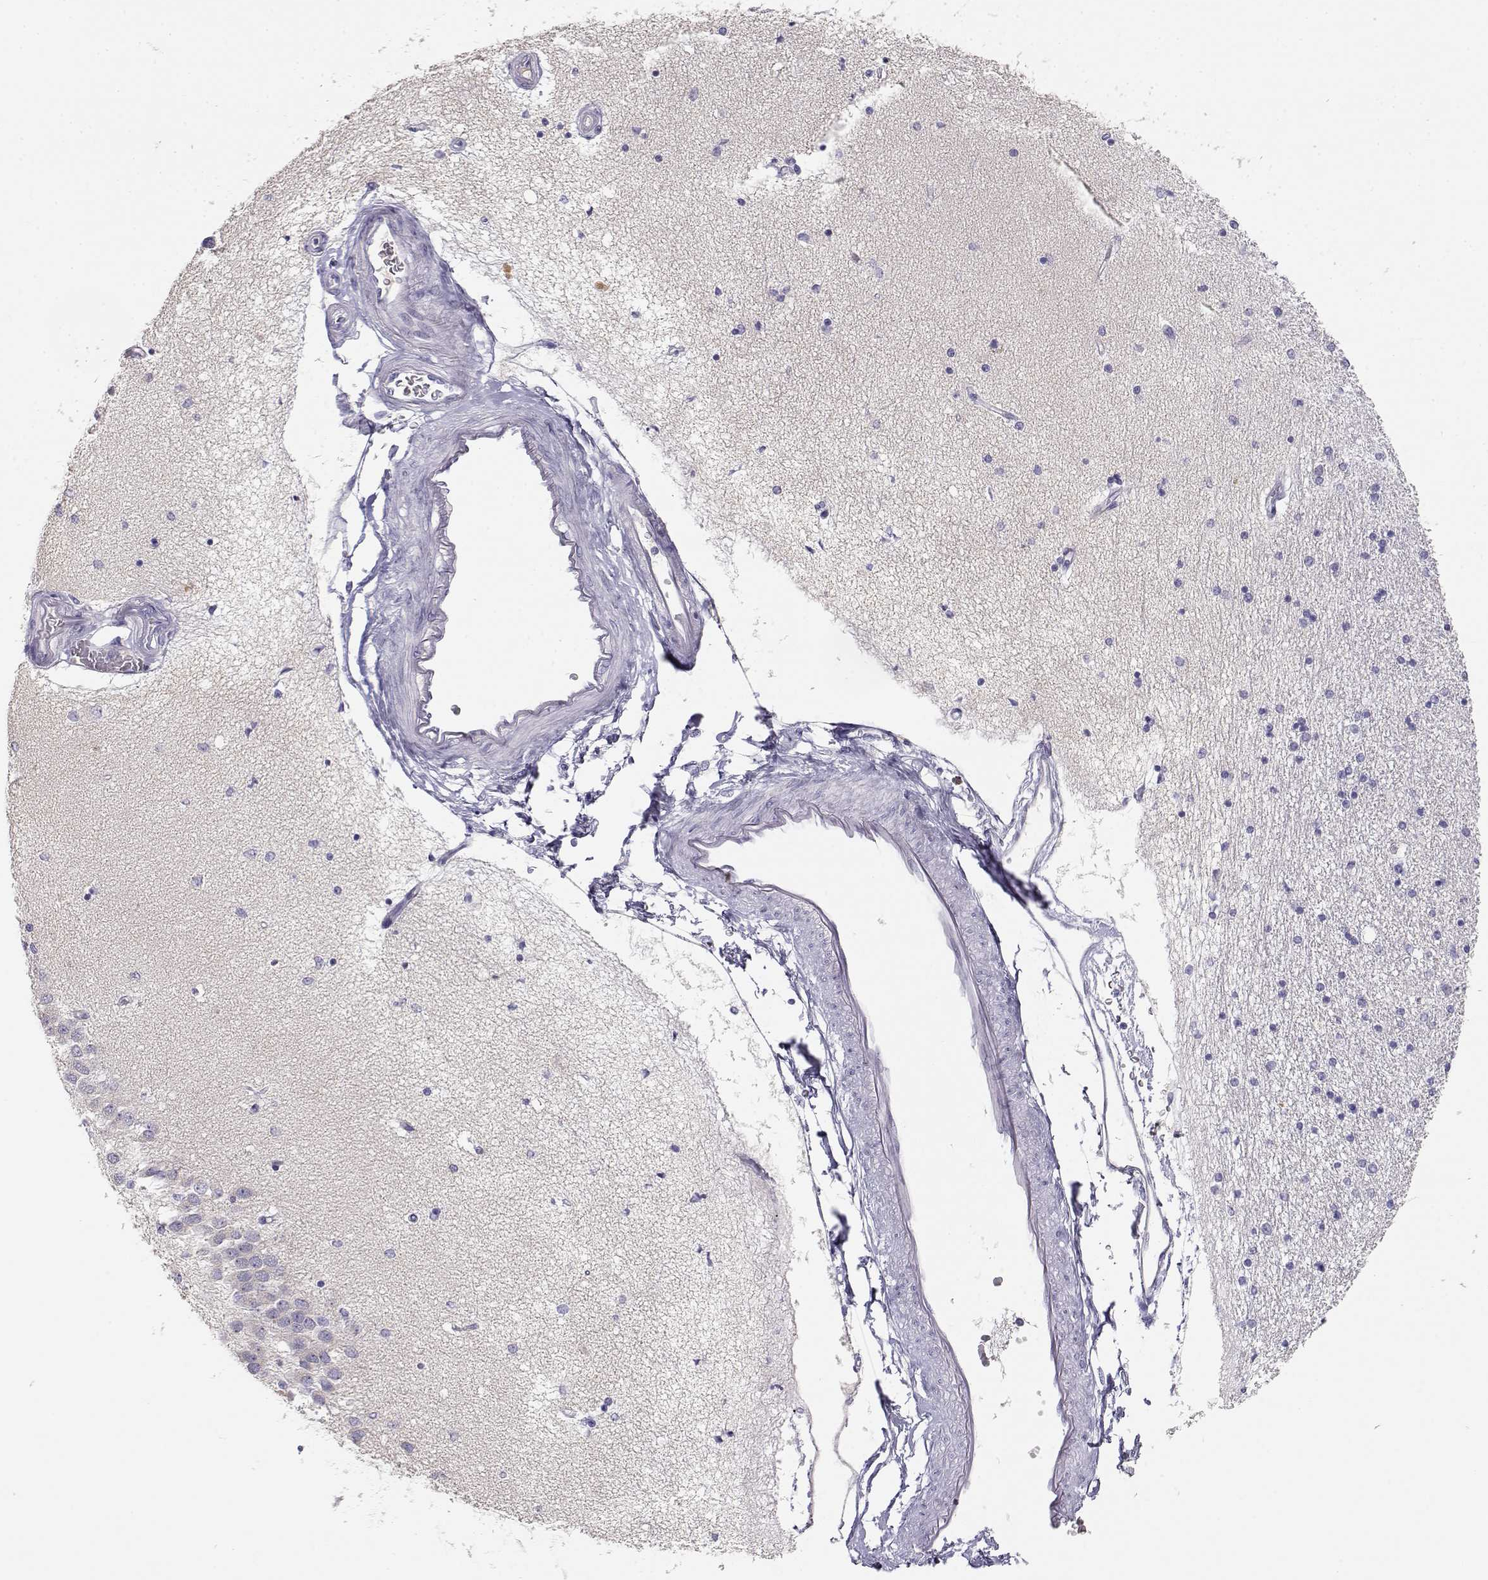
{"staining": {"intensity": "negative", "quantity": "none", "location": "none"}, "tissue": "hippocampus", "cell_type": "Glial cells", "image_type": "normal", "snomed": [{"axis": "morphology", "description": "Normal tissue, NOS"}, {"axis": "topography", "description": "Hippocampus"}], "caption": "Micrograph shows no significant protein expression in glial cells of unremarkable hippocampus.", "gene": "GPR174", "patient": {"sex": "female", "age": 54}}